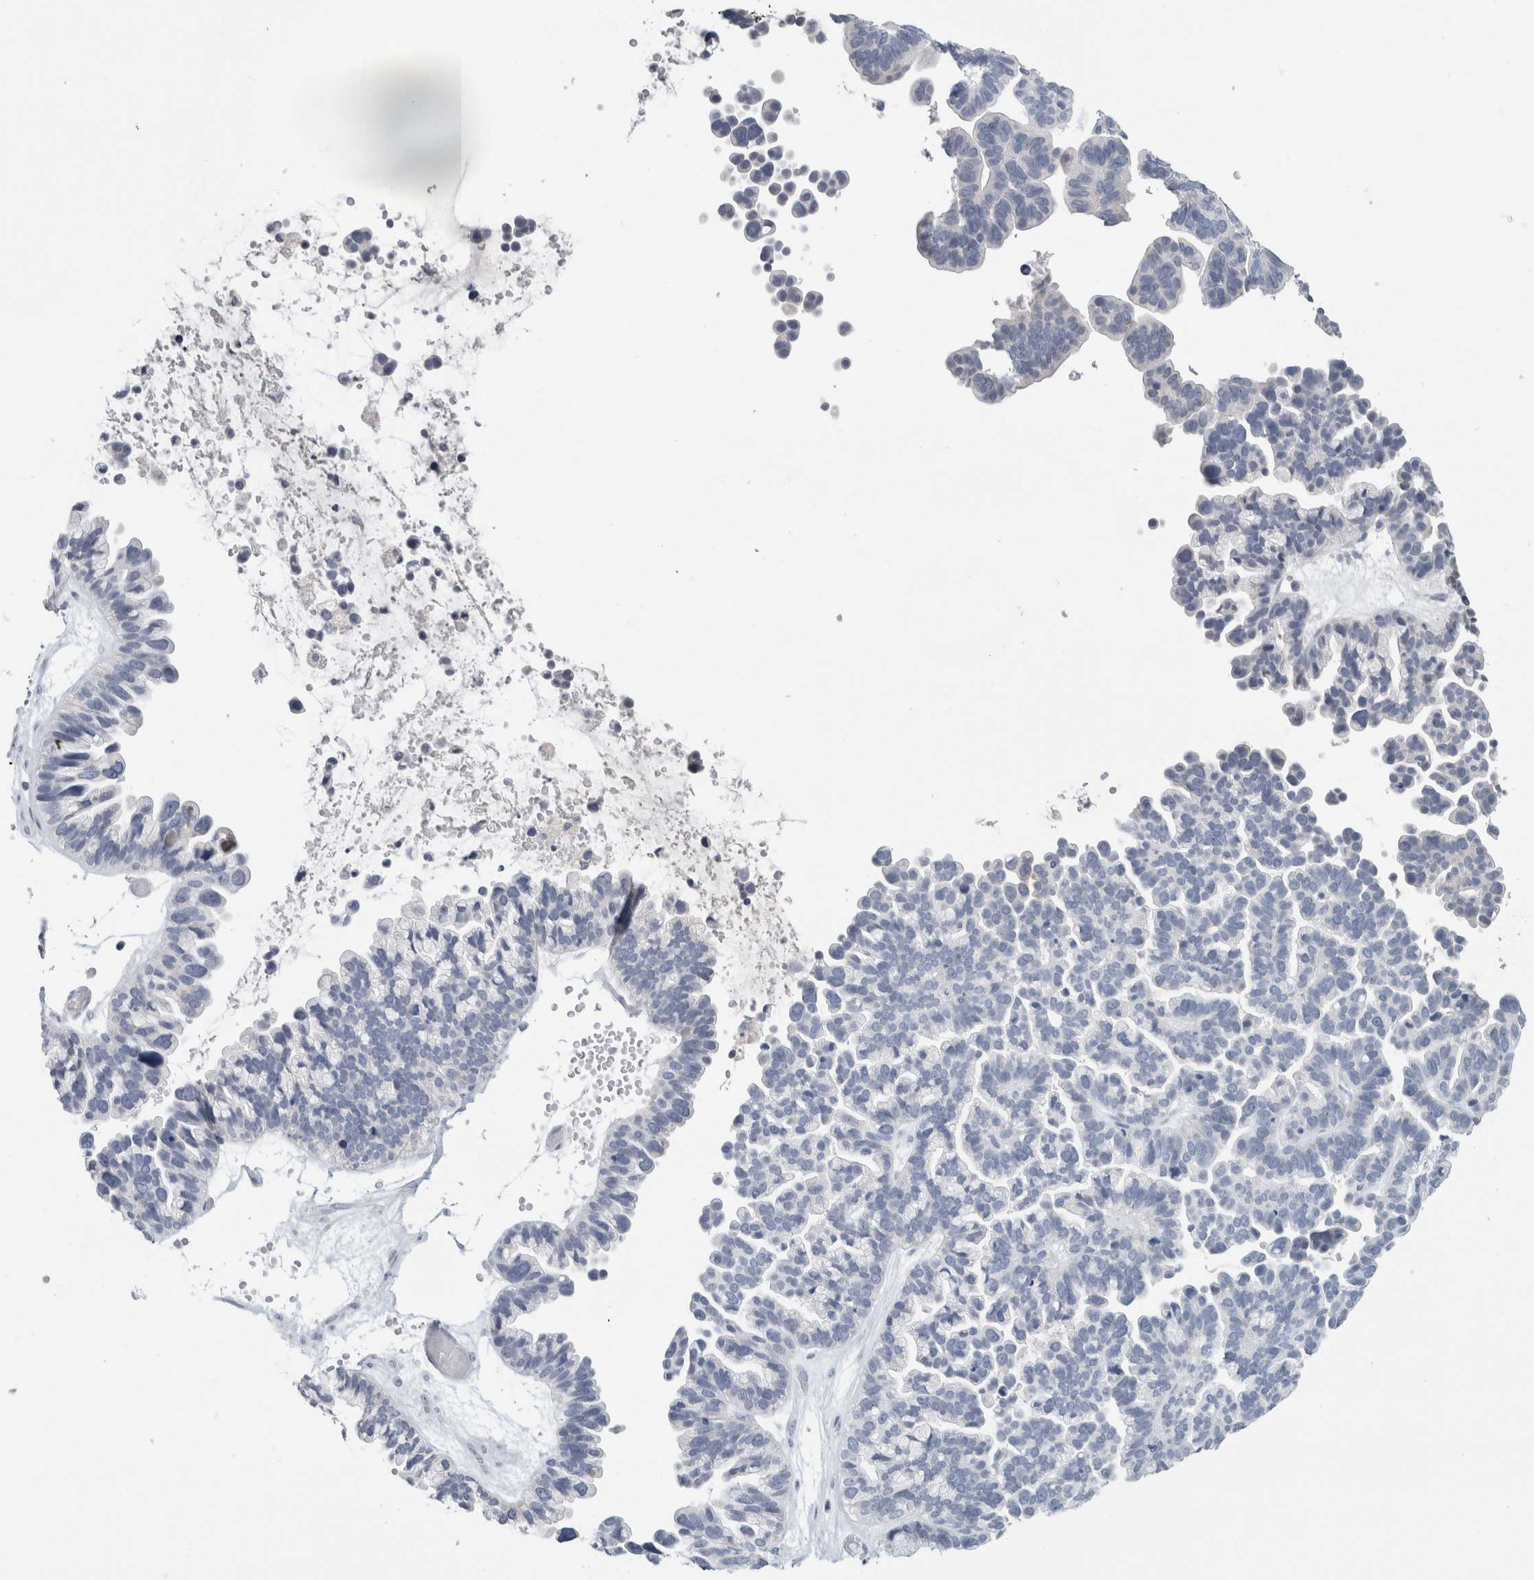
{"staining": {"intensity": "negative", "quantity": "none", "location": "none"}, "tissue": "ovarian cancer", "cell_type": "Tumor cells", "image_type": "cancer", "snomed": [{"axis": "morphology", "description": "Cystadenocarcinoma, serous, NOS"}, {"axis": "topography", "description": "Ovary"}], "caption": "Human serous cystadenocarcinoma (ovarian) stained for a protein using IHC shows no staining in tumor cells.", "gene": "BCAN", "patient": {"sex": "female", "age": 56}}